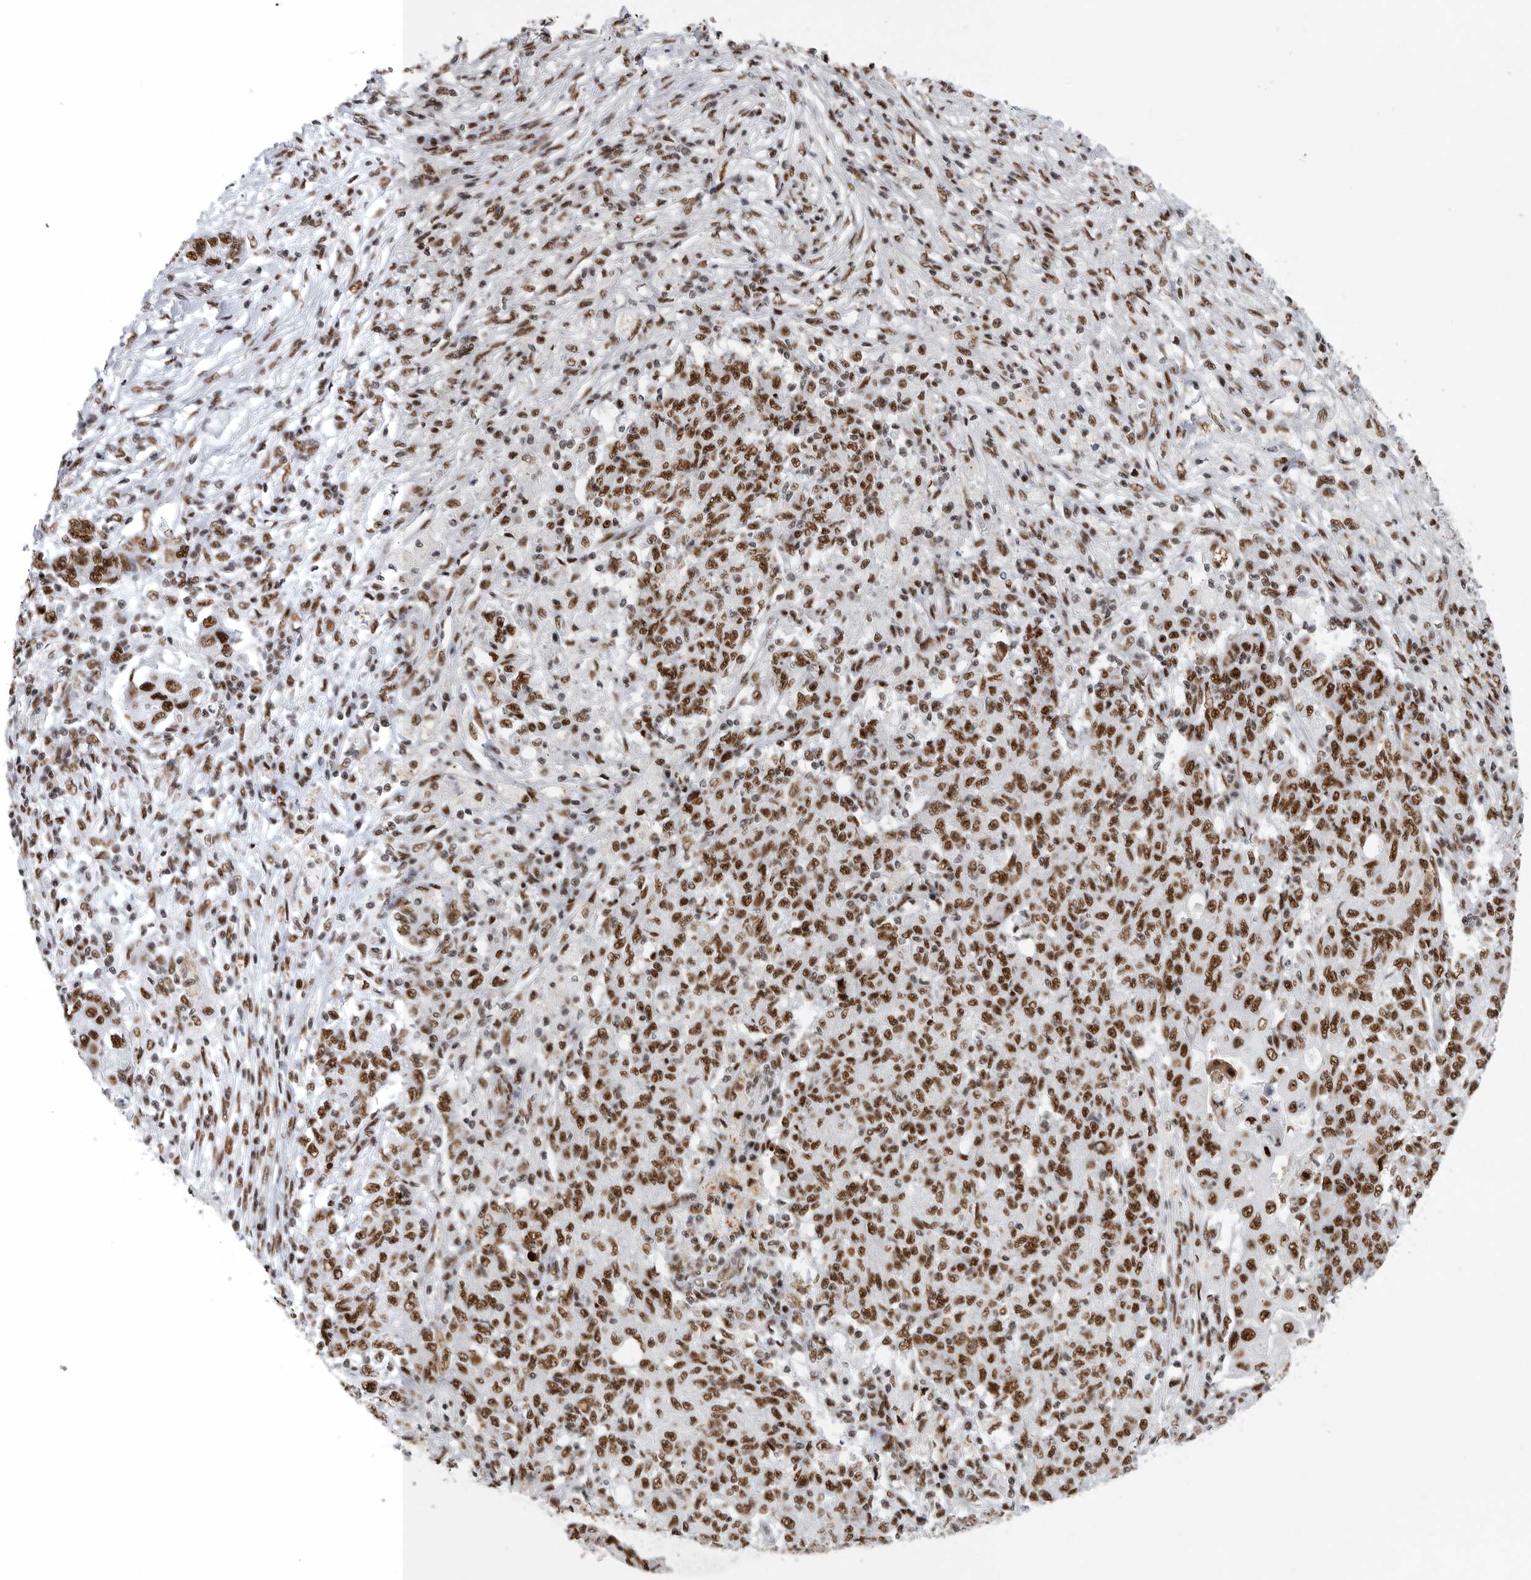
{"staining": {"intensity": "strong", "quantity": ">75%", "location": "nuclear"}, "tissue": "ovarian cancer", "cell_type": "Tumor cells", "image_type": "cancer", "snomed": [{"axis": "morphology", "description": "Carcinoma, endometroid"}, {"axis": "topography", "description": "Ovary"}], "caption": "Immunohistochemistry staining of endometroid carcinoma (ovarian), which exhibits high levels of strong nuclear positivity in approximately >75% of tumor cells indicating strong nuclear protein positivity. The staining was performed using DAB (3,3'-diaminobenzidine) (brown) for protein detection and nuclei were counterstained in hematoxylin (blue).", "gene": "BCLAF1", "patient": {"sex": "female", "age": 42}}